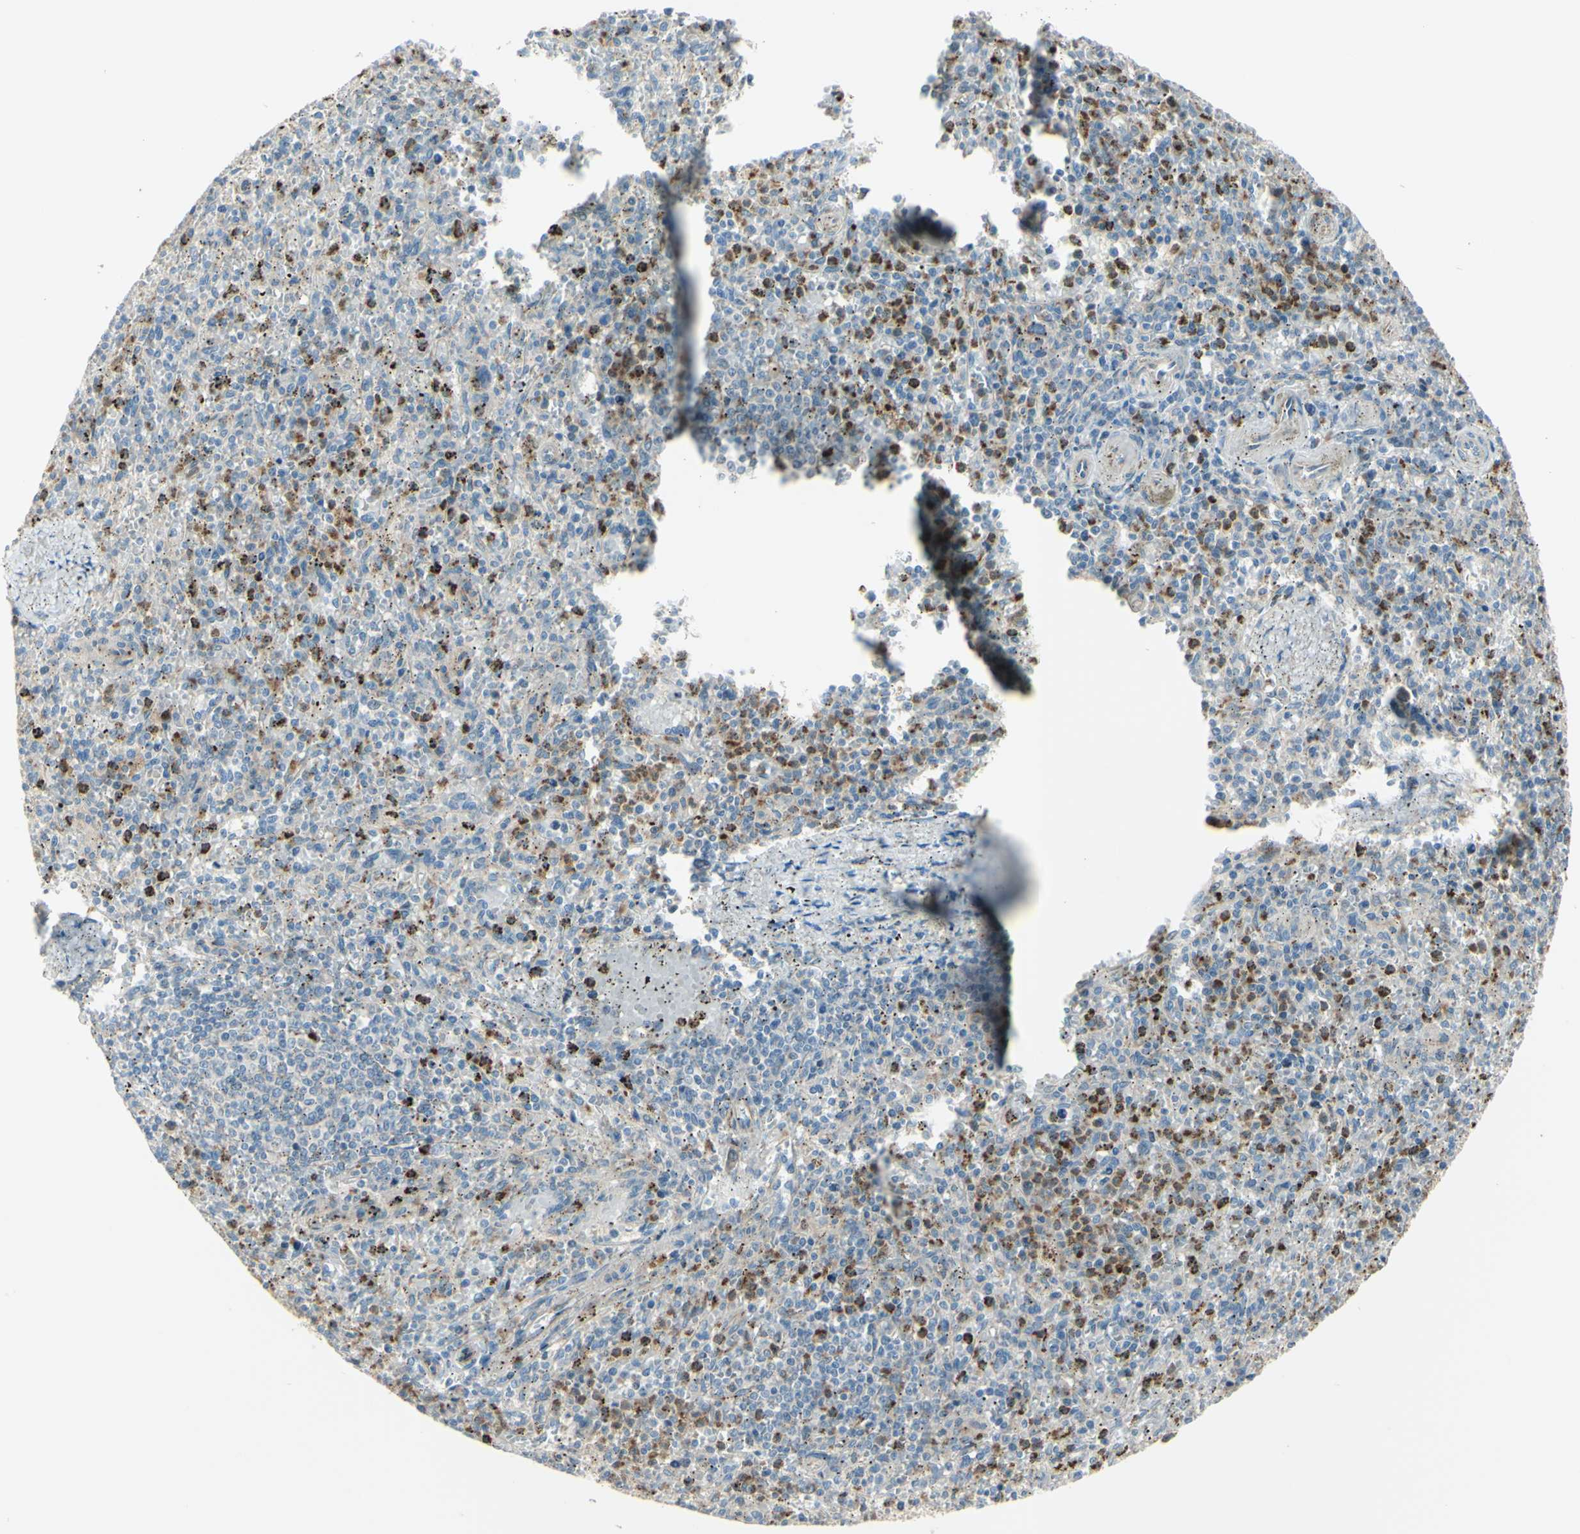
{"staining": {"intensity": "strong", "quantity": "25%-75%", "location": "cytoplasmic/membranous"}, "tissue": "spleen", "cell_type": "Cells in red pulp", "image_type": "normal", "snomed": [{"axis": "morphology", "description": "Normal tissue, NOS"}, {"axis": "topography", "description": "Spleen"}], "caption": "Immunohistochemical staining of unremarkable spleen reveals 25%-75% levels of strong cytoplasmic/membranous protein expression in about 25%-75% of cells in red pulp.", "gene": "LMTK2", "patient": {"sex": "male", "age": 72}}